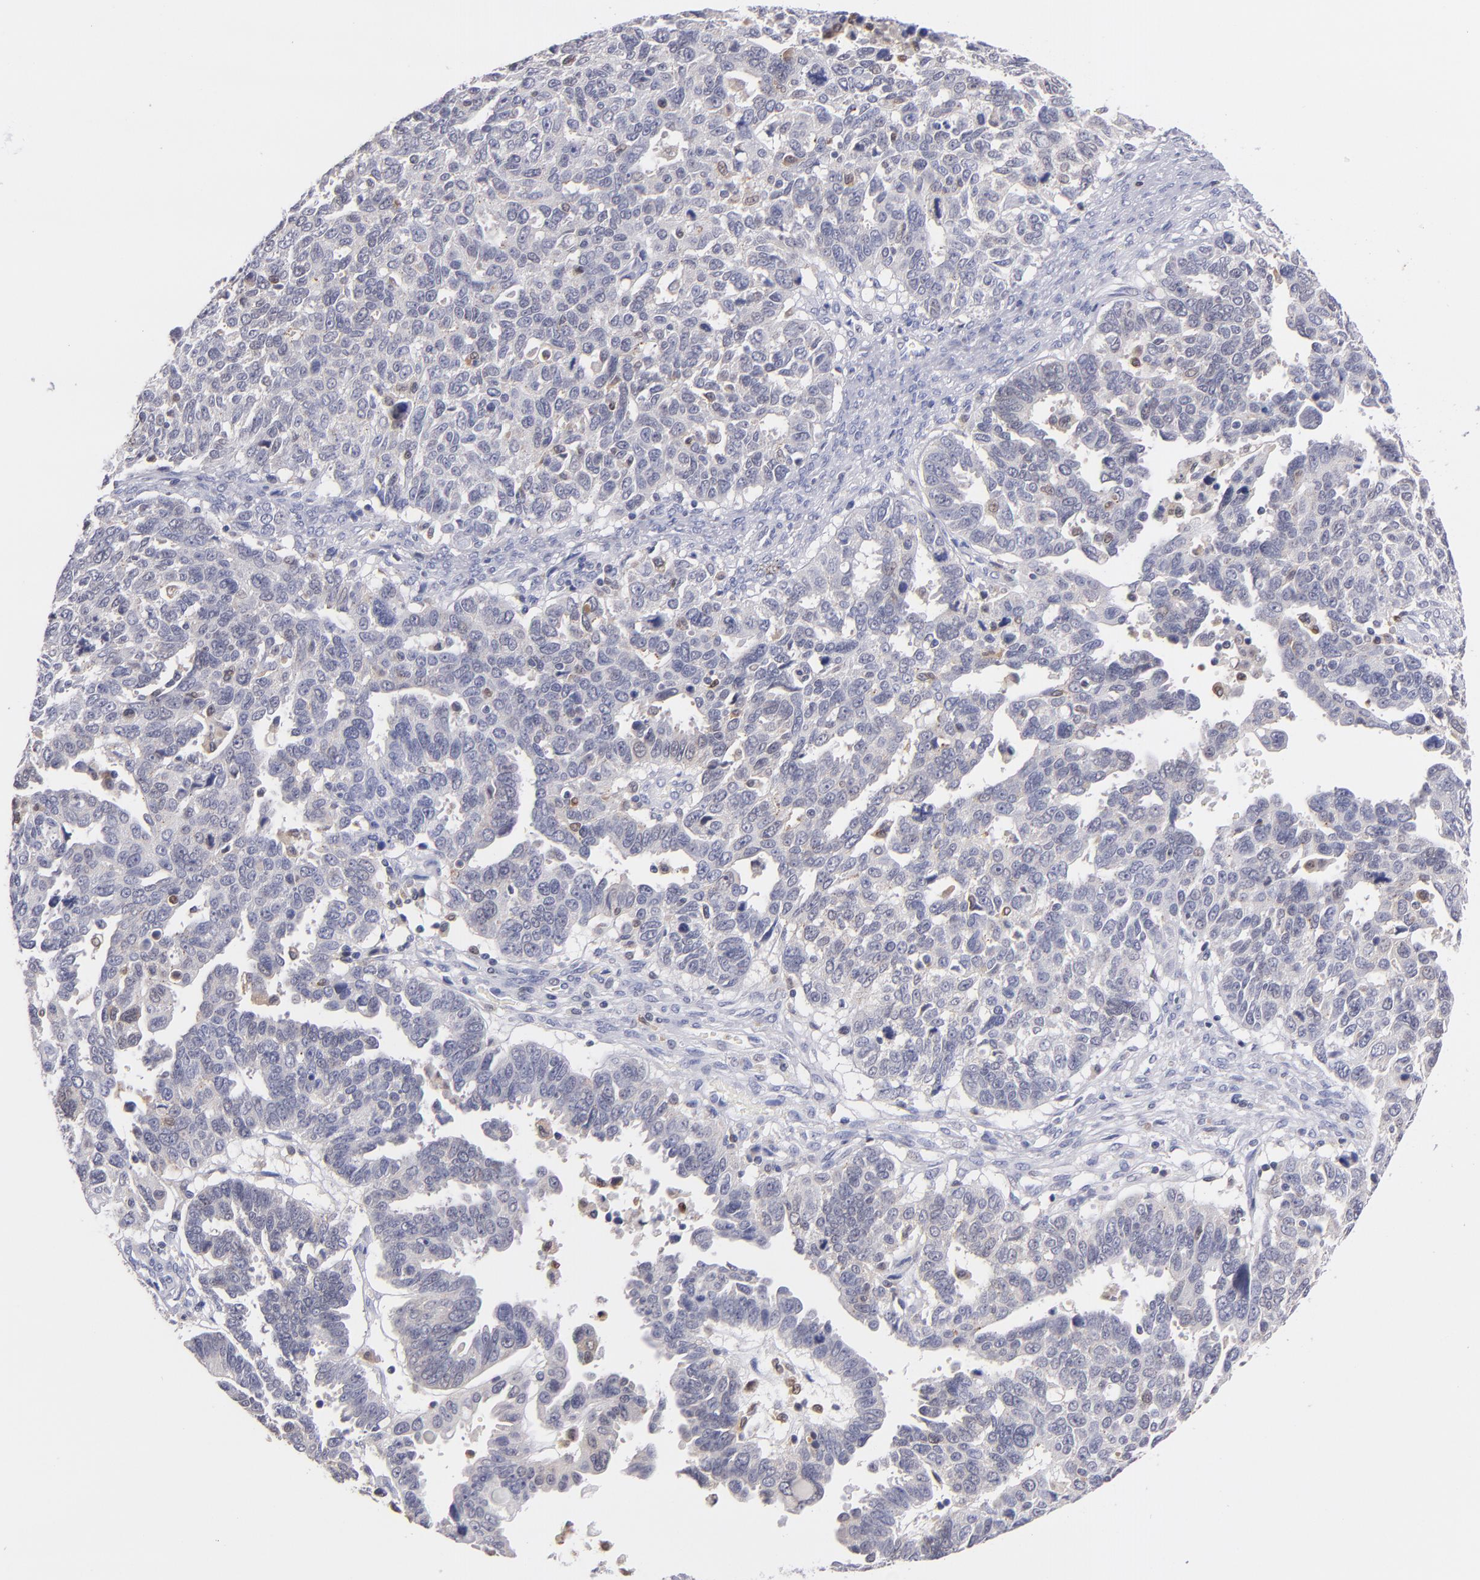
{"staining": {"intensity": "negative", "quantity": "none", "location": "none"}, "tissue": "ovarian cancer", "cell_type": "Tumor cells", "image_type": "cancer", "snomed": [{"axis": "morphology", "description": "Carcinoma, endometroid"}, {"axis": "morphology", "description": "Cystadenocarcinoma, serous, NOS"}, {"axis": "topography", "description": "Ovary"}], "caption": "This is an IHC micrograph of human ovarian cancer. There is no staining in tumor cells.", "gene": "PRKCD", "patient": {"sex": "female", "age": 45}}